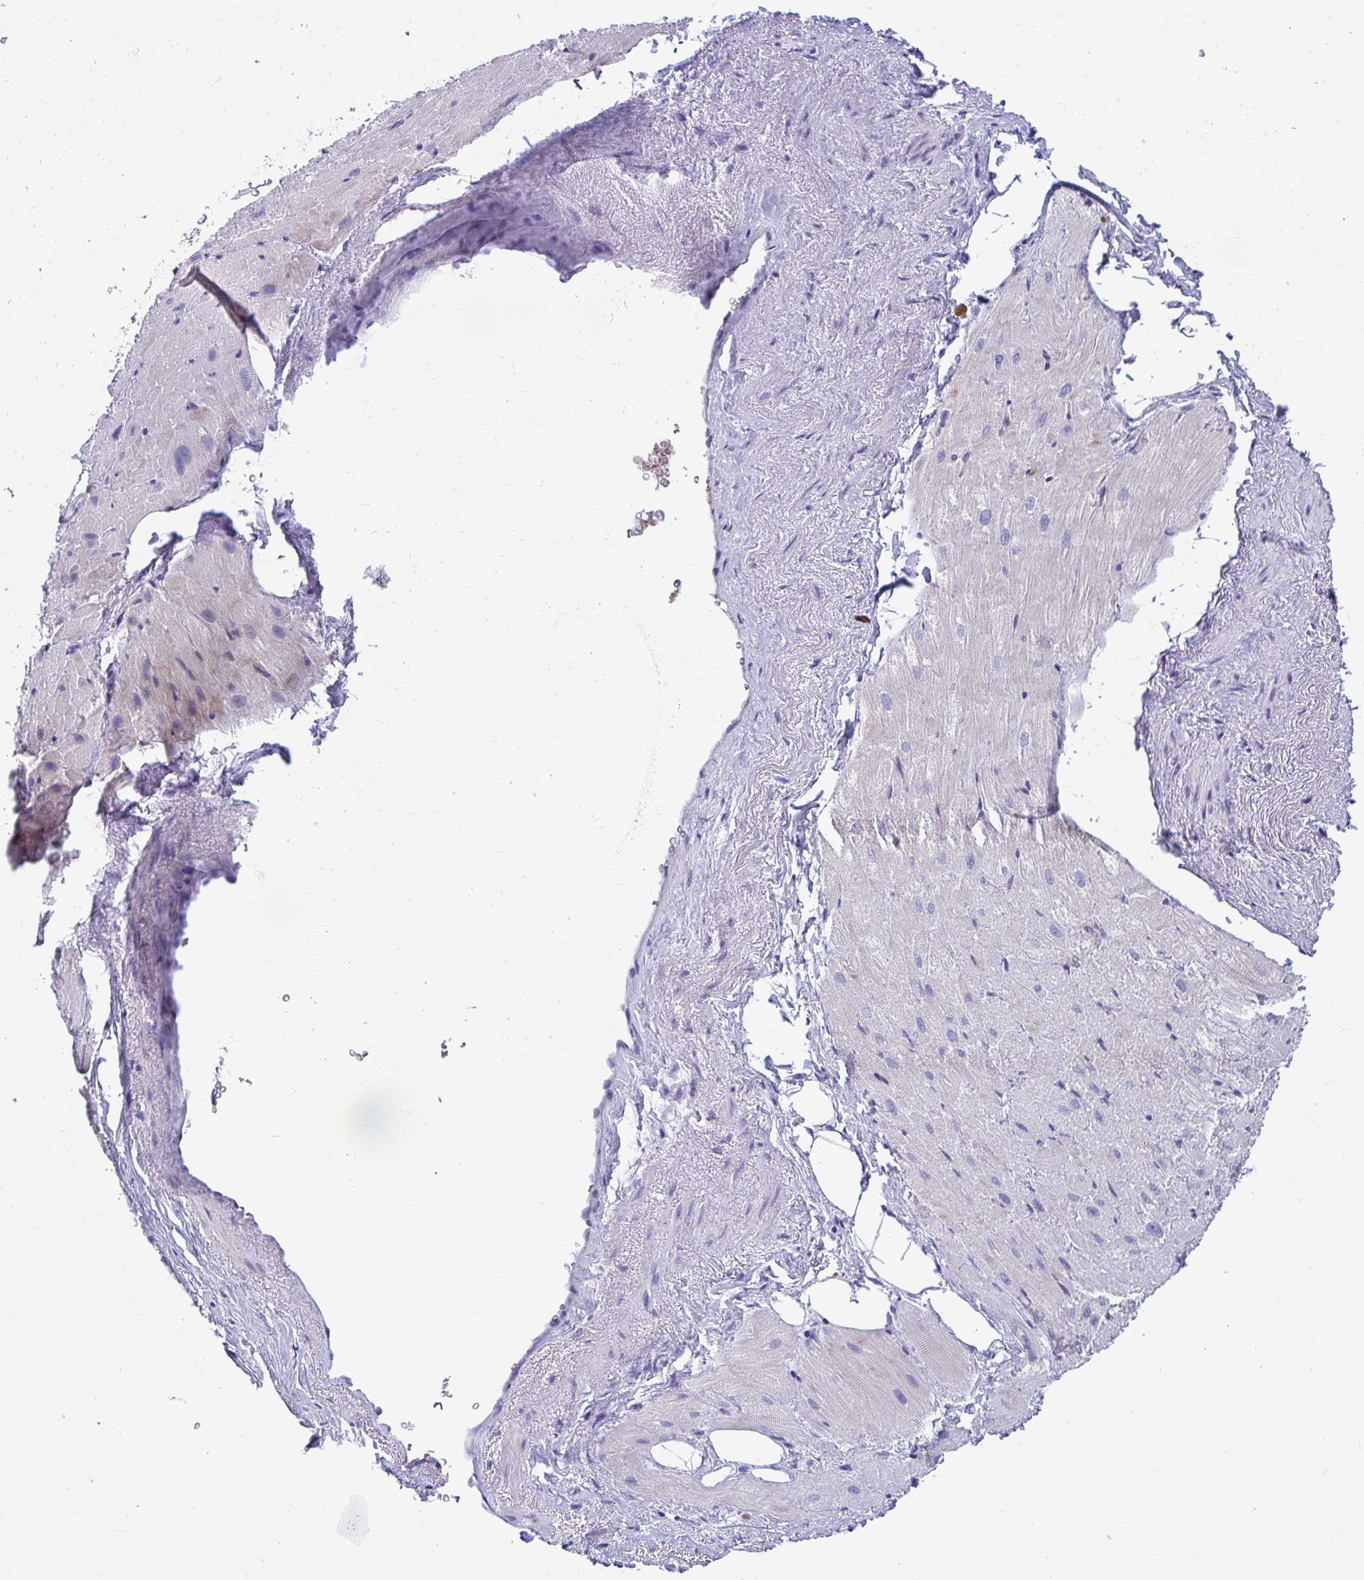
{"staining": {"intensity": "weak", "quantity": "<25%", "location": "cytoplasmic/membranous"}, "tissue": "heart muscle", "cell_type": "Cardiomyocytes", "image_type": "normal", "snomed": [{"axis": "morphology", "description": "Normal tissue, NOS"}, {"axis": "topography", "description": "Heart"}], "caption": "Immunohistochemical staining of unremarkable human heart muscle reveals no significant staining in cardiomyocytes.", "gene": "TSBP1", "patient": {"sex": "male", "age": 62}}